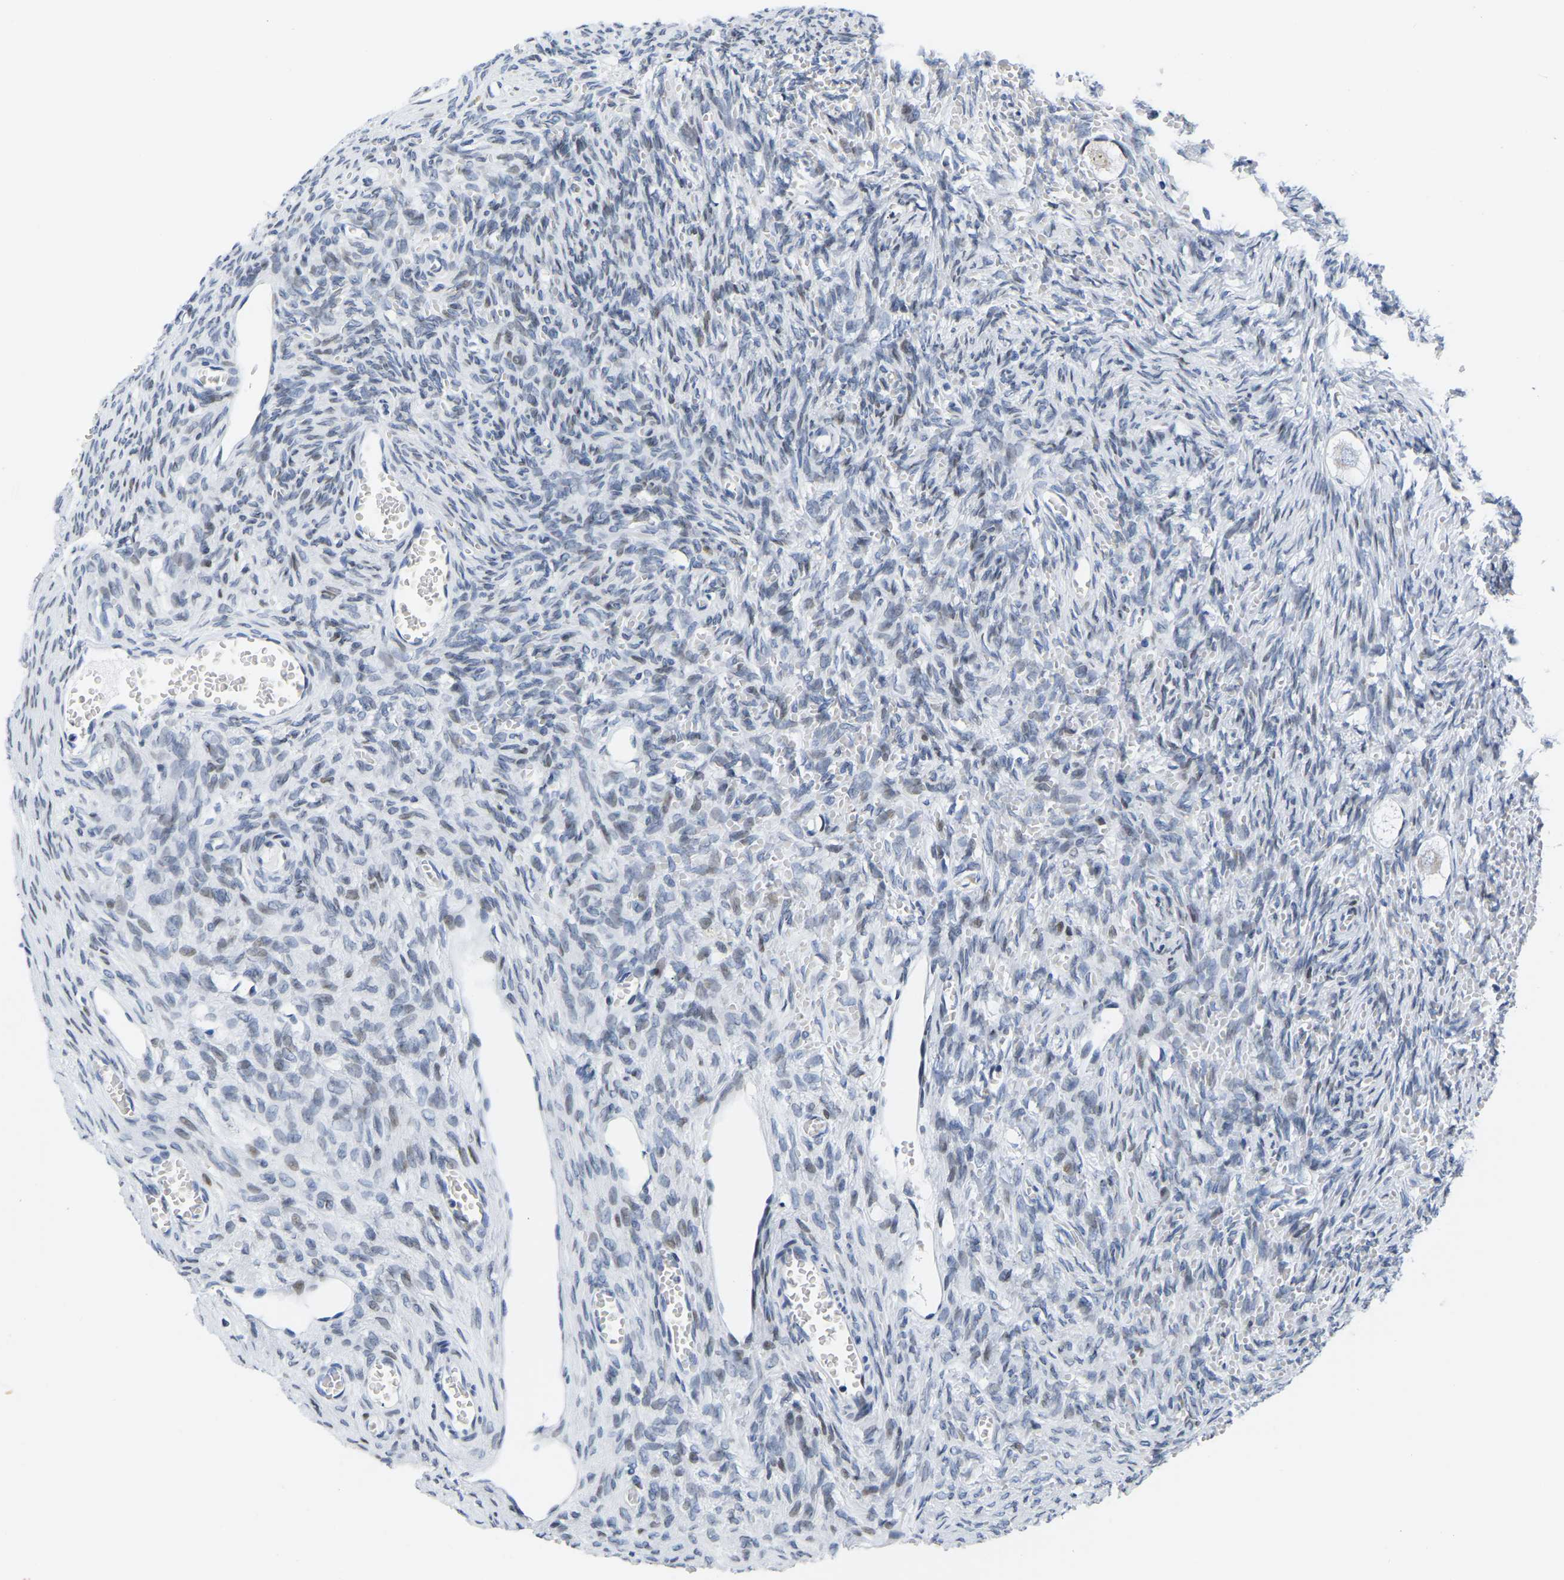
{"staining": {"intensity": "weak", "quantity": "25%-75%", "location": "cytoplasmic/membranous"}, "tissue": "ovary", "cell_type": "Follicle cells", "image_type": "normal", "snomed": [{"axis": "morphology", "description": "Normal tissue, NOS"}, {"axis": "topography", "description": "Ovary"}], "caption": "Human ovary stained with a brown dye shows weak cytoplasmic/membranous positive positivity in approximately 25%-75% of follicle cells.", "gene": "UPK3A", "patient": {"sex": "female", "age": 27}}